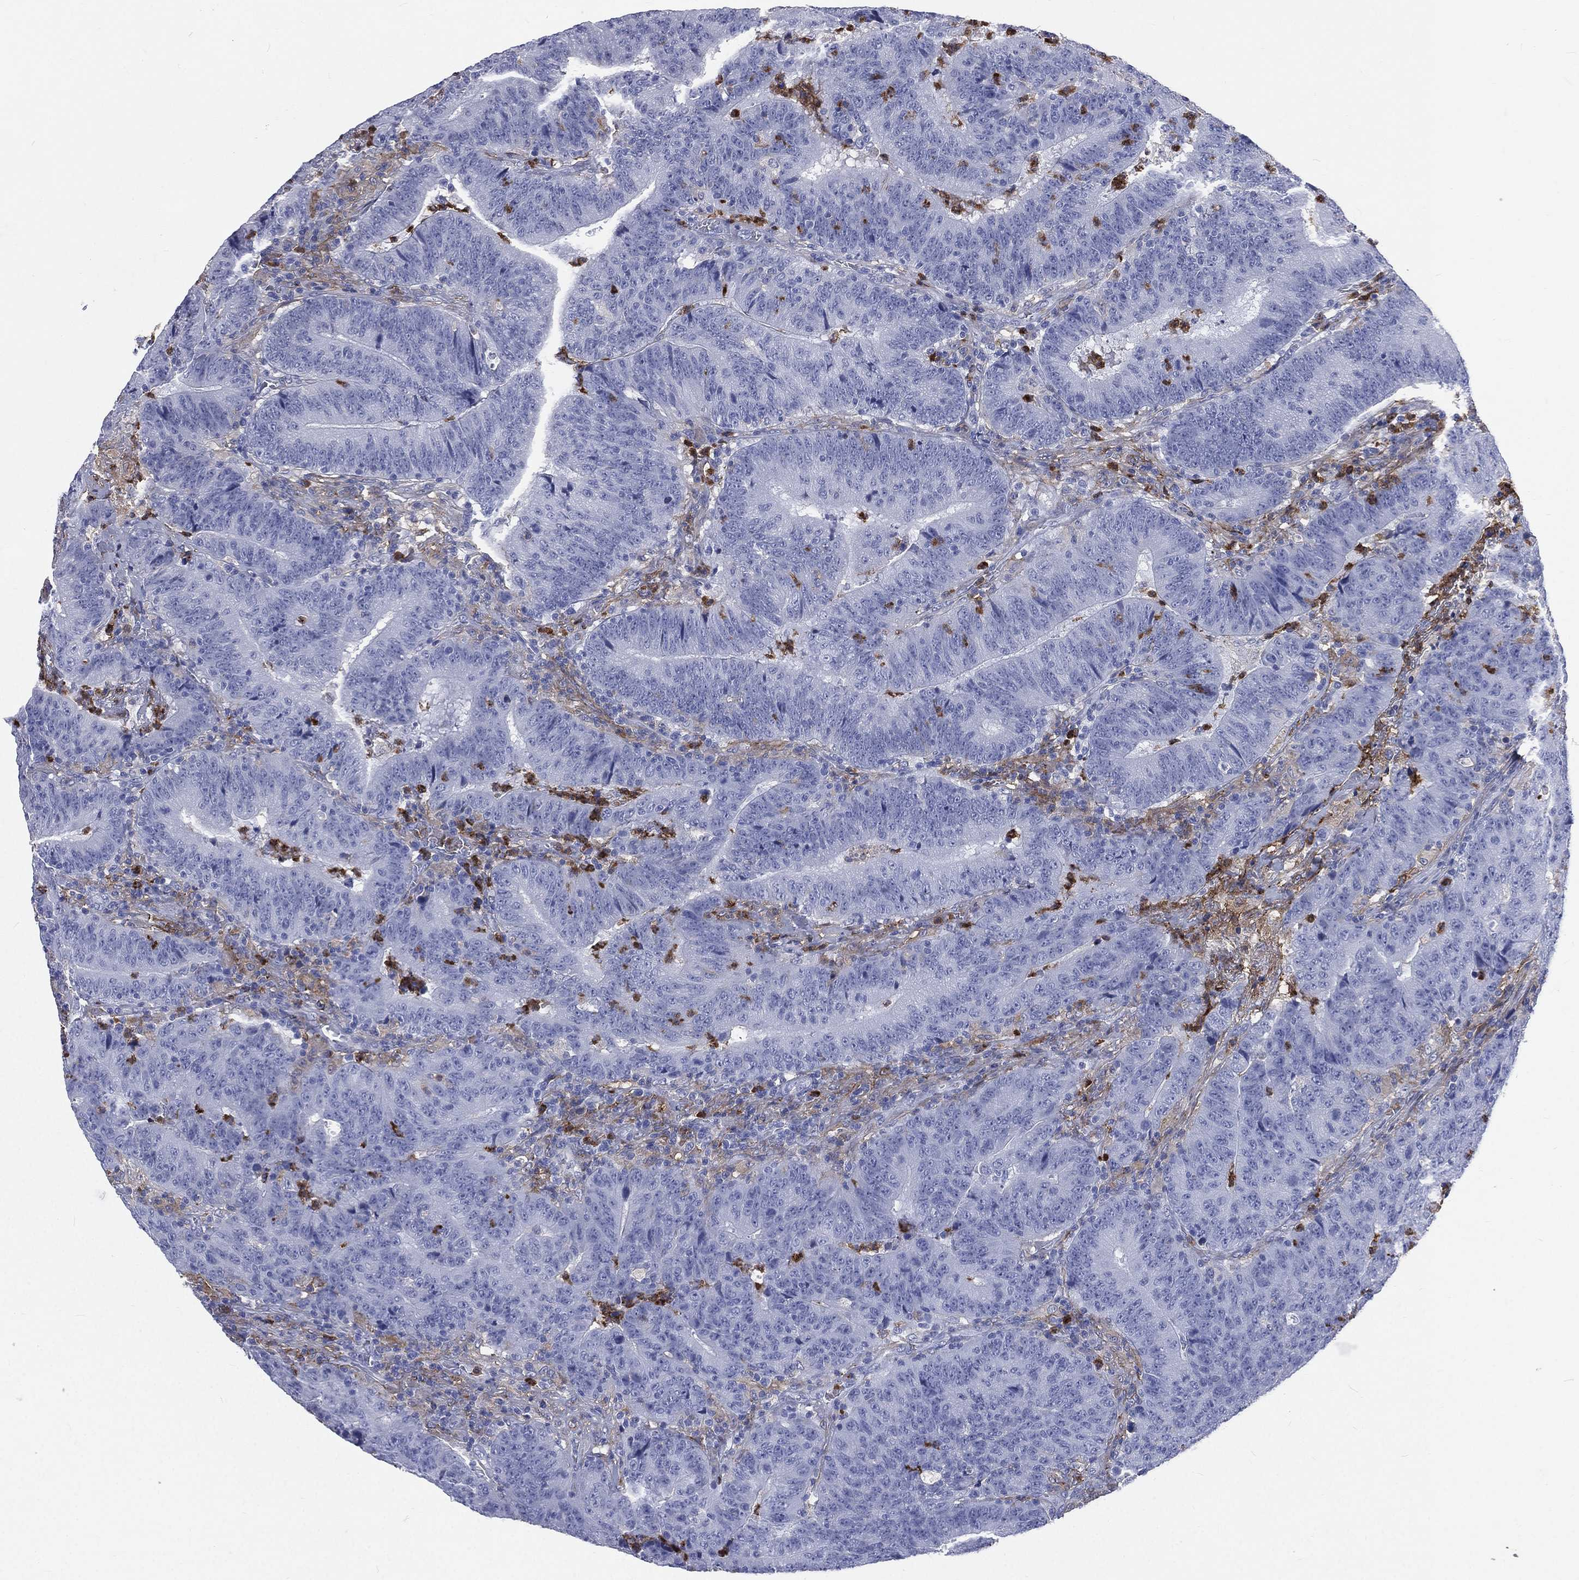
{"staining": {"intensity": "negative", "quantity": "none", "location": "none"}, "tissue": "colorectal cancer", "cell_type": "Tumor cells", "image_type": "cancer", "snomed": [{"axis": "morphology", "description": "Adenocarcinoma, NOS"}, {"axis": "topography", "description": "Colon"}], "caption": "IHC histopathology image of colorectal cancer stained for a protein (brown), which demonstrates no expression in tumor cells.", "gene": "BASP1", "patient": {"sex": "female", "age": 75}}